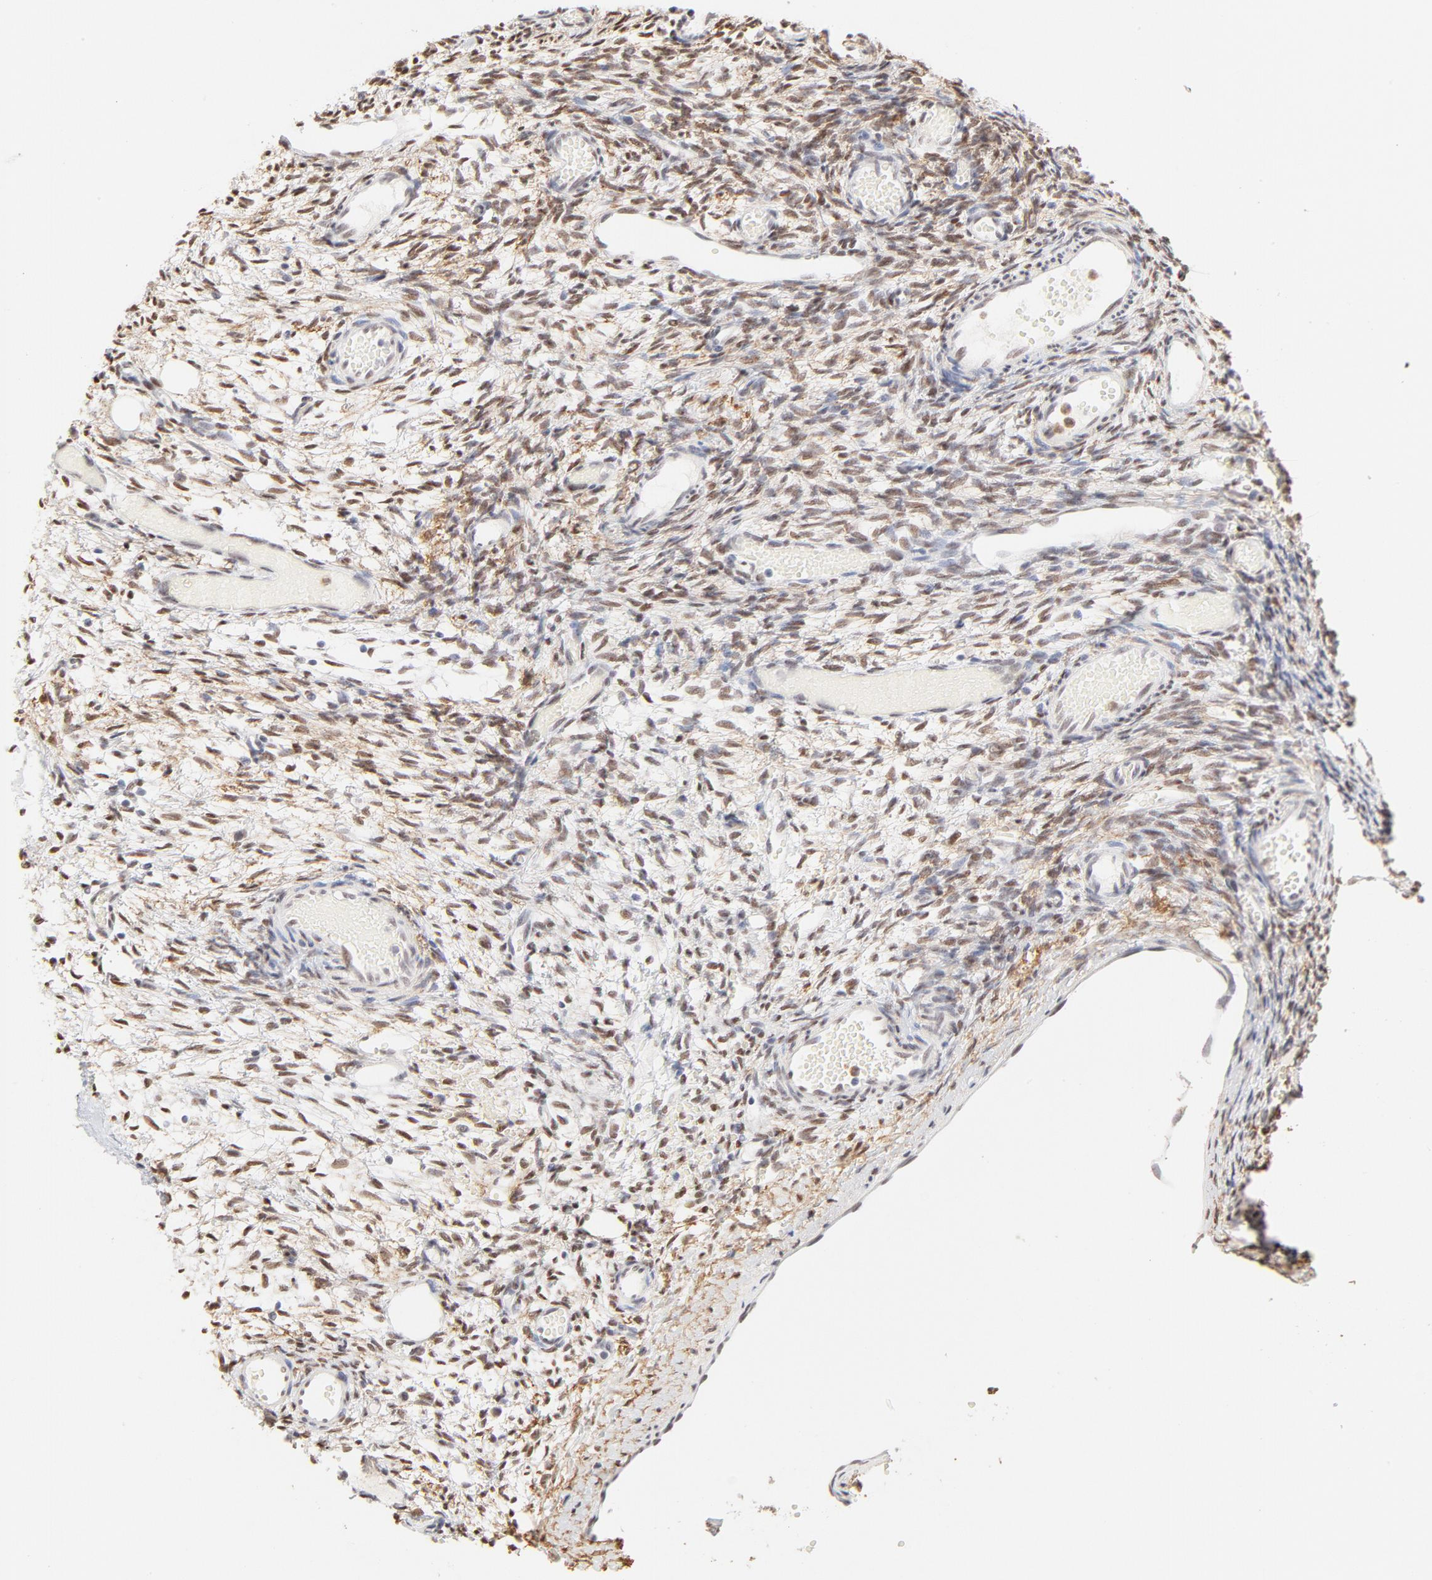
{"staining": {"intensity": "strong", "quantity": ">75%", "location": "nuclear"}, "tissue": "ovary", "cell_type": "Ovarian stroma cells", "image_type": "normal", "snomed": [{"axis": "morphology", "description": "Normal tissue, NOS"}, {"axis": "topography", "description": "Ovary"}], "caption": "IHC micrograph of unremarkable human ovary stained for a protein (brown), which exhibits high levels of strong nuclear positivity in about >75% of ovarian stroma cells.", "gene": "PBX1", "patient": {"sex": "female", "age": 35}}